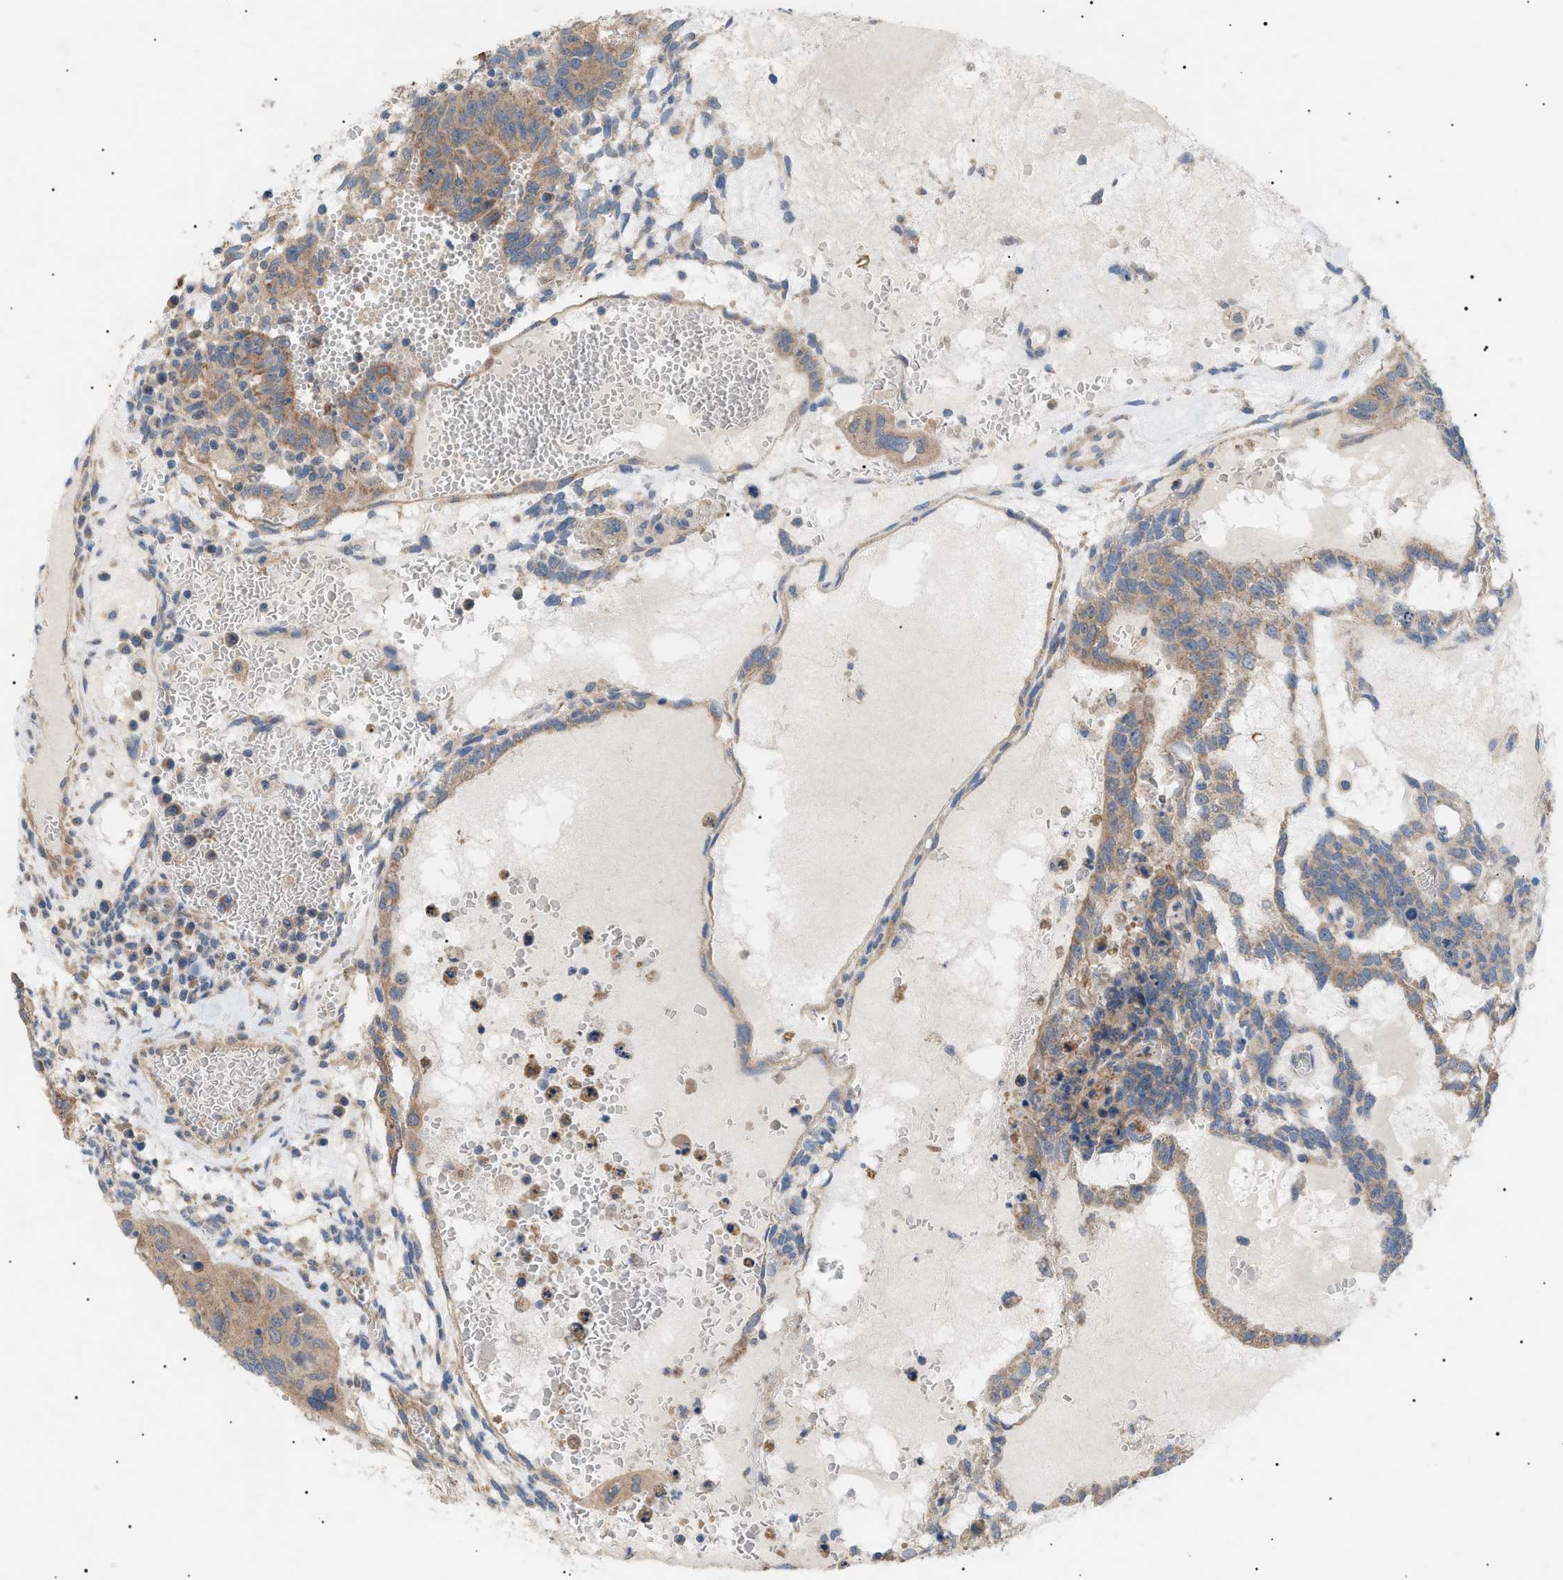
{"staining": {"intensity": "moderate", "quantity": ">75%", "location": "cytoplasmic/membranous"}, "tissue": "testis cancer", "cell_type": "Tumor cells", "image_type": "cancer", "snomed": [{"axis": "morphology", "description": "Seminoma, NOS"}, {"axis": "morphology", "description": "Carcinoma, Embryonal, NOS"}, {"axis": "topography", "description": "Testis"}], "caption": "Immunohistochemical staining of embryonal carcinoma (testis) exhibits medium levels of moderate cytoplasmic/membranous staining in about >75% of tumor cells.", "gene": "IRS2", "patient": {"sex": "male", "age": 52}}